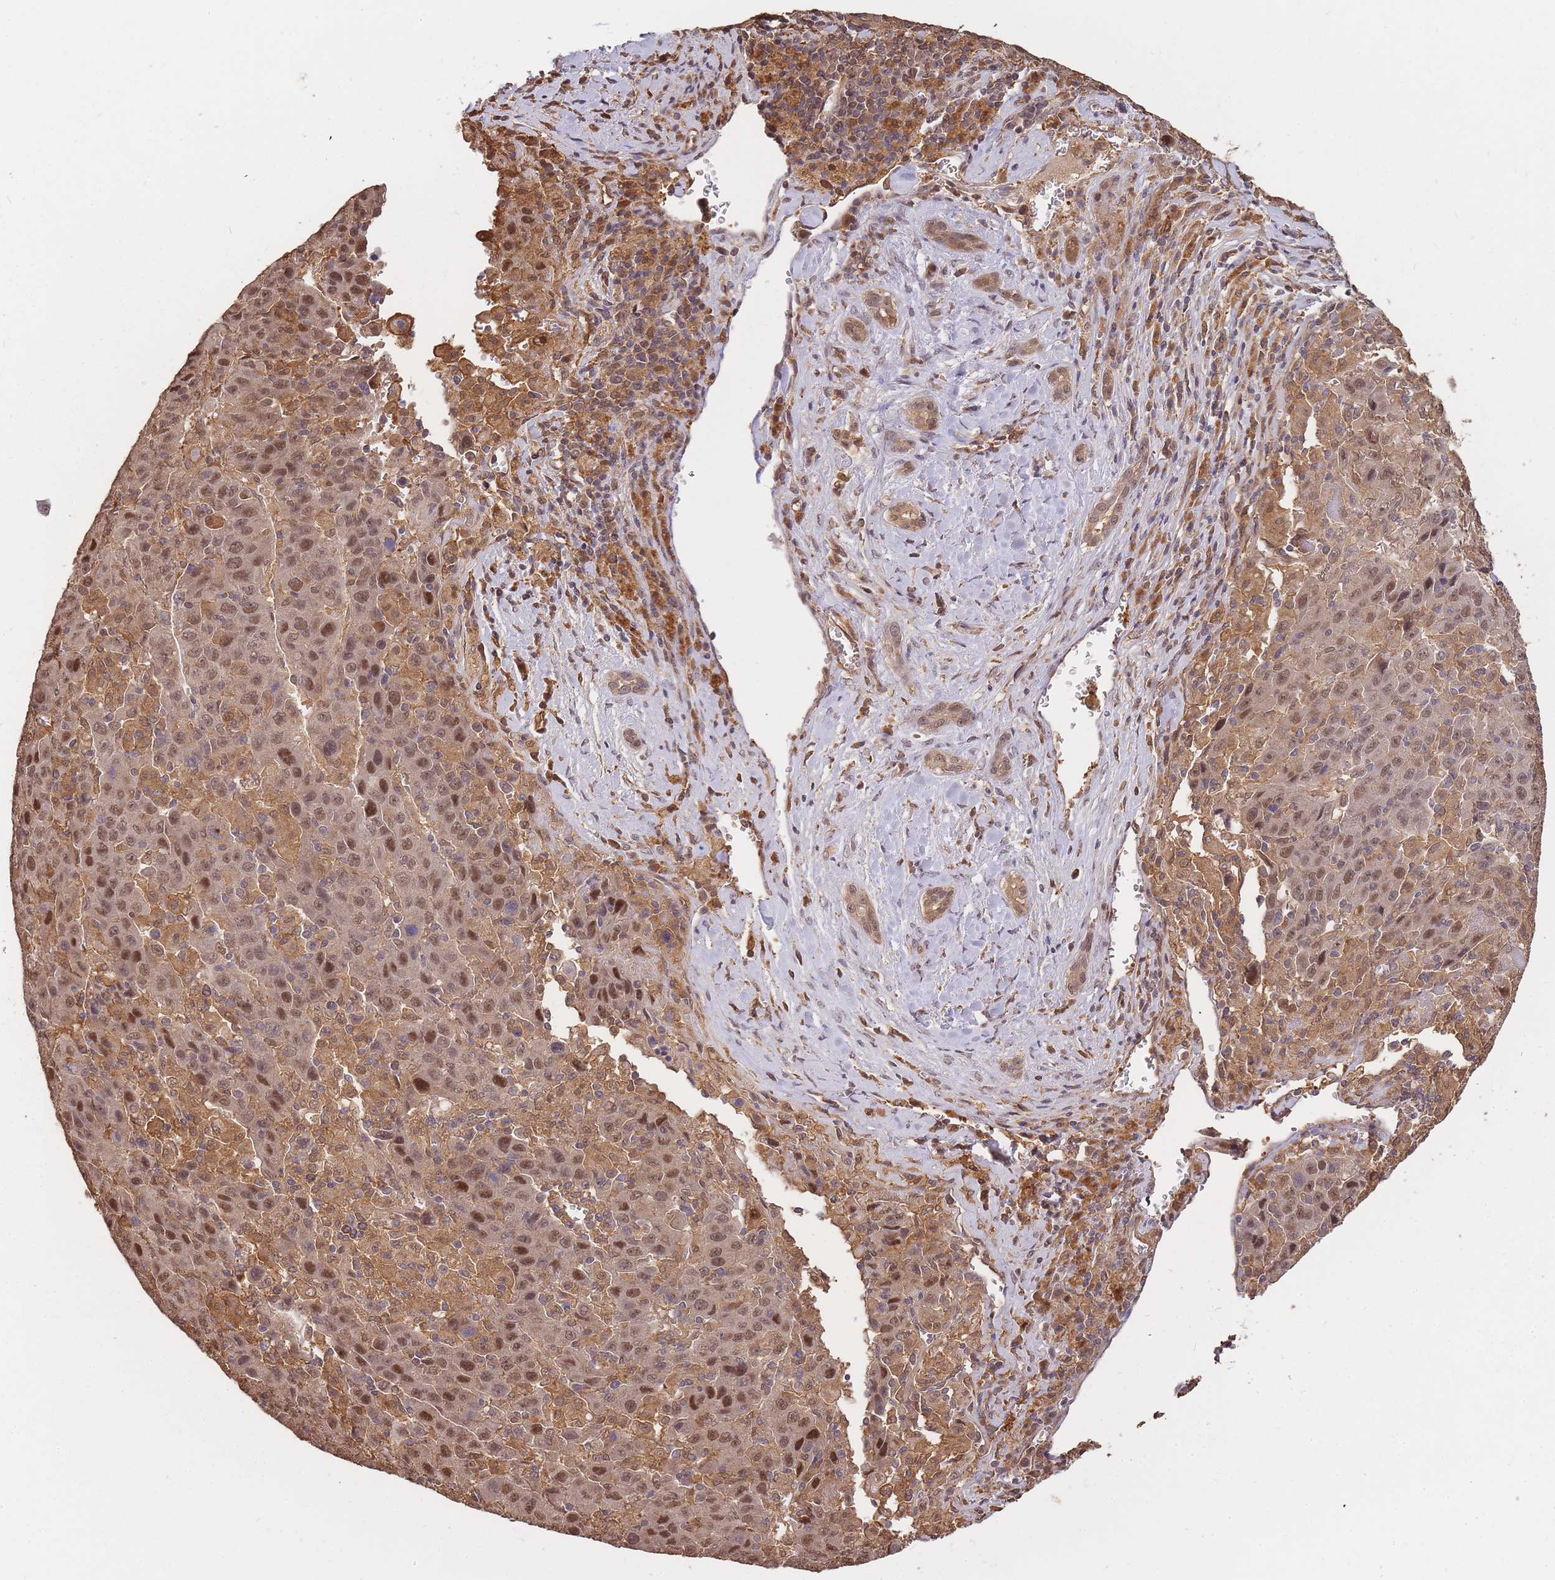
{"staining": {"intensity": "moderate", "quantity": "25%-75%", "location": "cytoplasmic/membranous,nuclear"}, "tissue": "liver cancer", "cell_type": "Tumor cells", "image_type": "cancer", "snomed": [{"axis": "morphology", "description": "Carcinoma, Hepatocellular, NOS"}, {"axis": "topography", "description": "Liver"}], "caption": "Immunohistochemical staining of liver hepatocellular carcinoma exhibits medium levels of moderate cytoplasmic/membranous and nuclear expression in approximately 25%-75% of tumor cells.", "gene": "CDKN2AIPNL", "patient": {"sex": "female", "age": 53}}